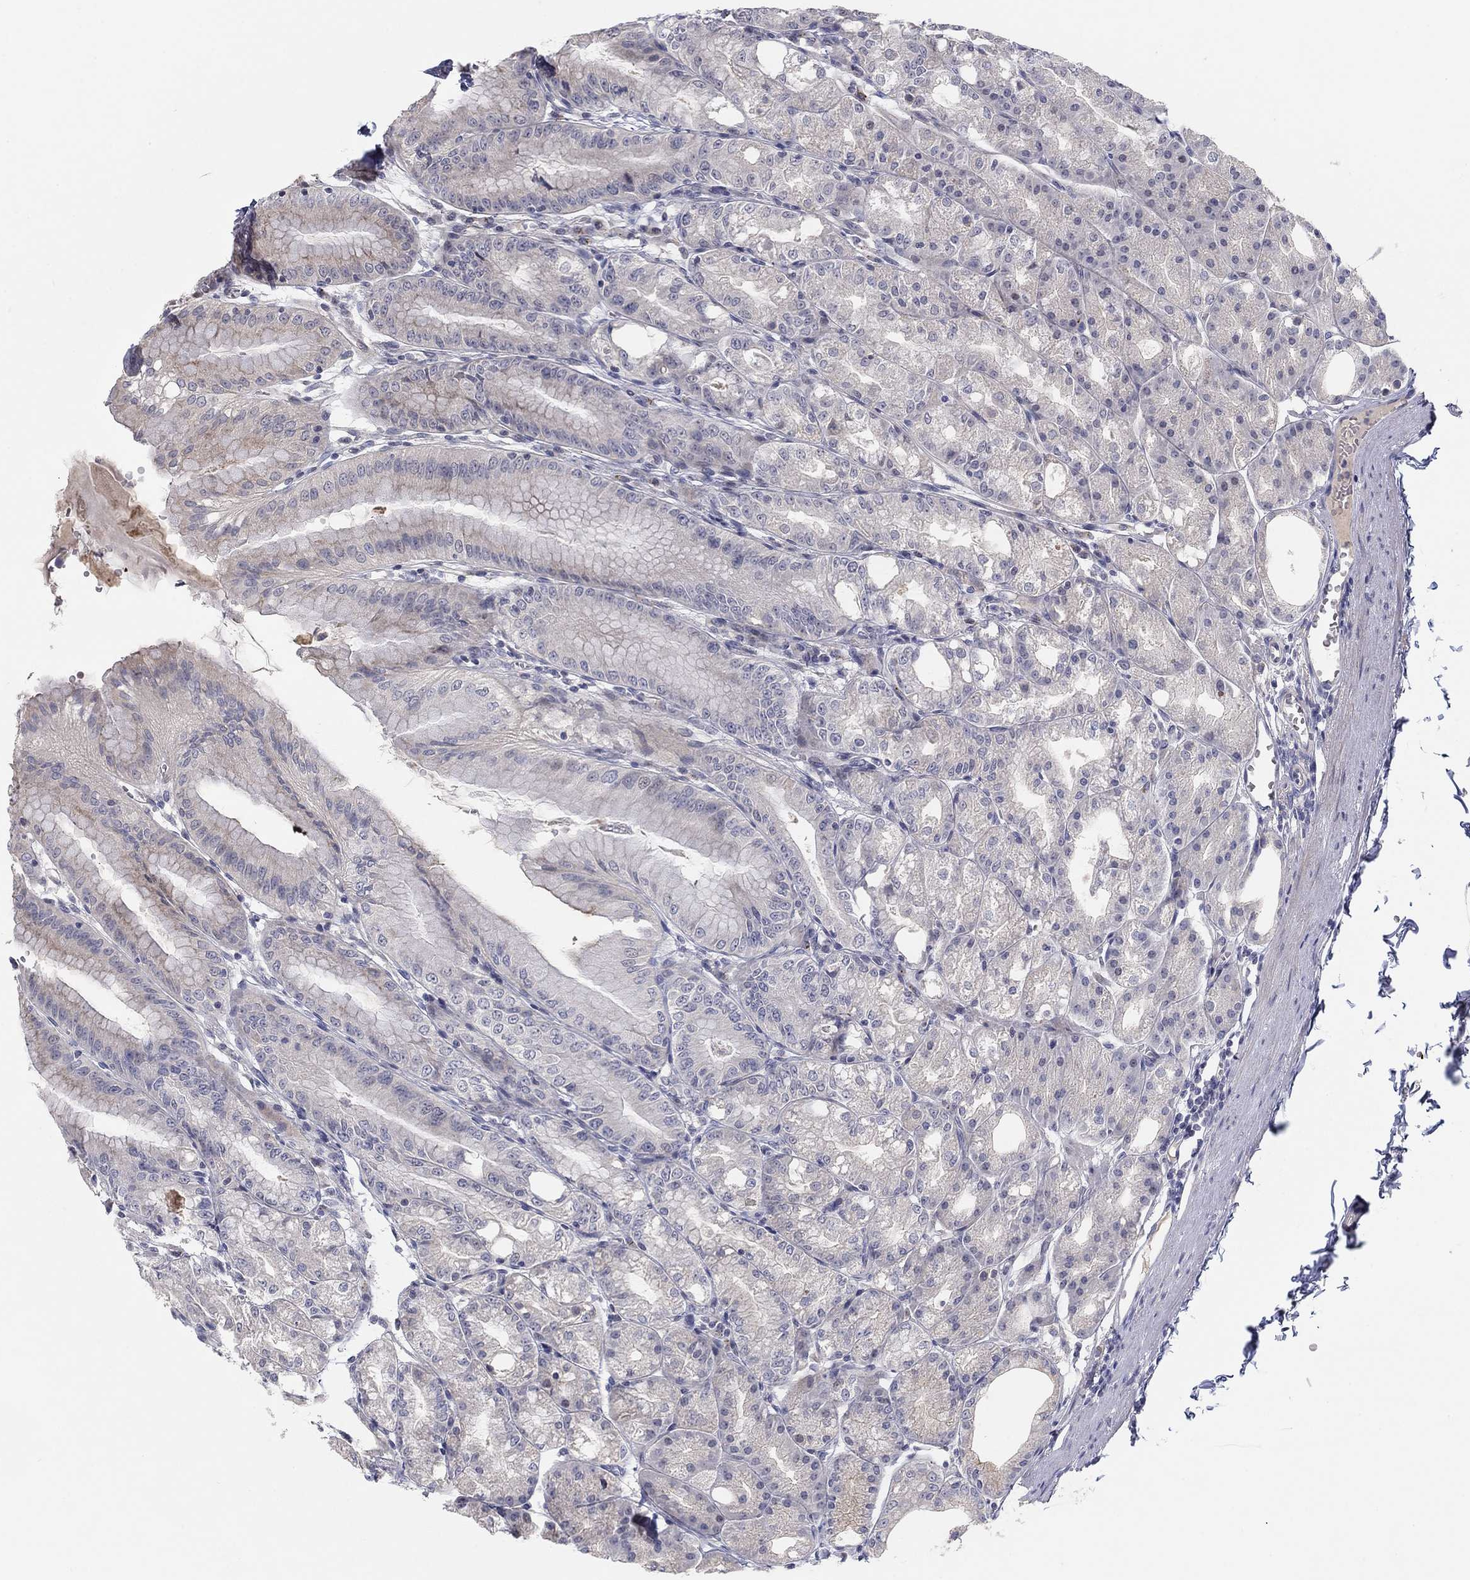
{"staining": {"intensity": "weak", "quantity": "<25%", "location": "cytoplasmic/membranous"}, "tissue": "stomach", "cell_type": "Glandular cells", "image_type": "normal", "snomed": [{"axis": "morphology", "description": "Normal tissue, NOS"}, {"axis": "topography", "description": "Stomach"}], "caption": "High power microscopy micrograph of an immunohistochemistry (IHC) image of normal stomach, revealing no significant expression in glandular cells.", "gene": "AMN1", "patient": {"sex": "male", "age": 71}}